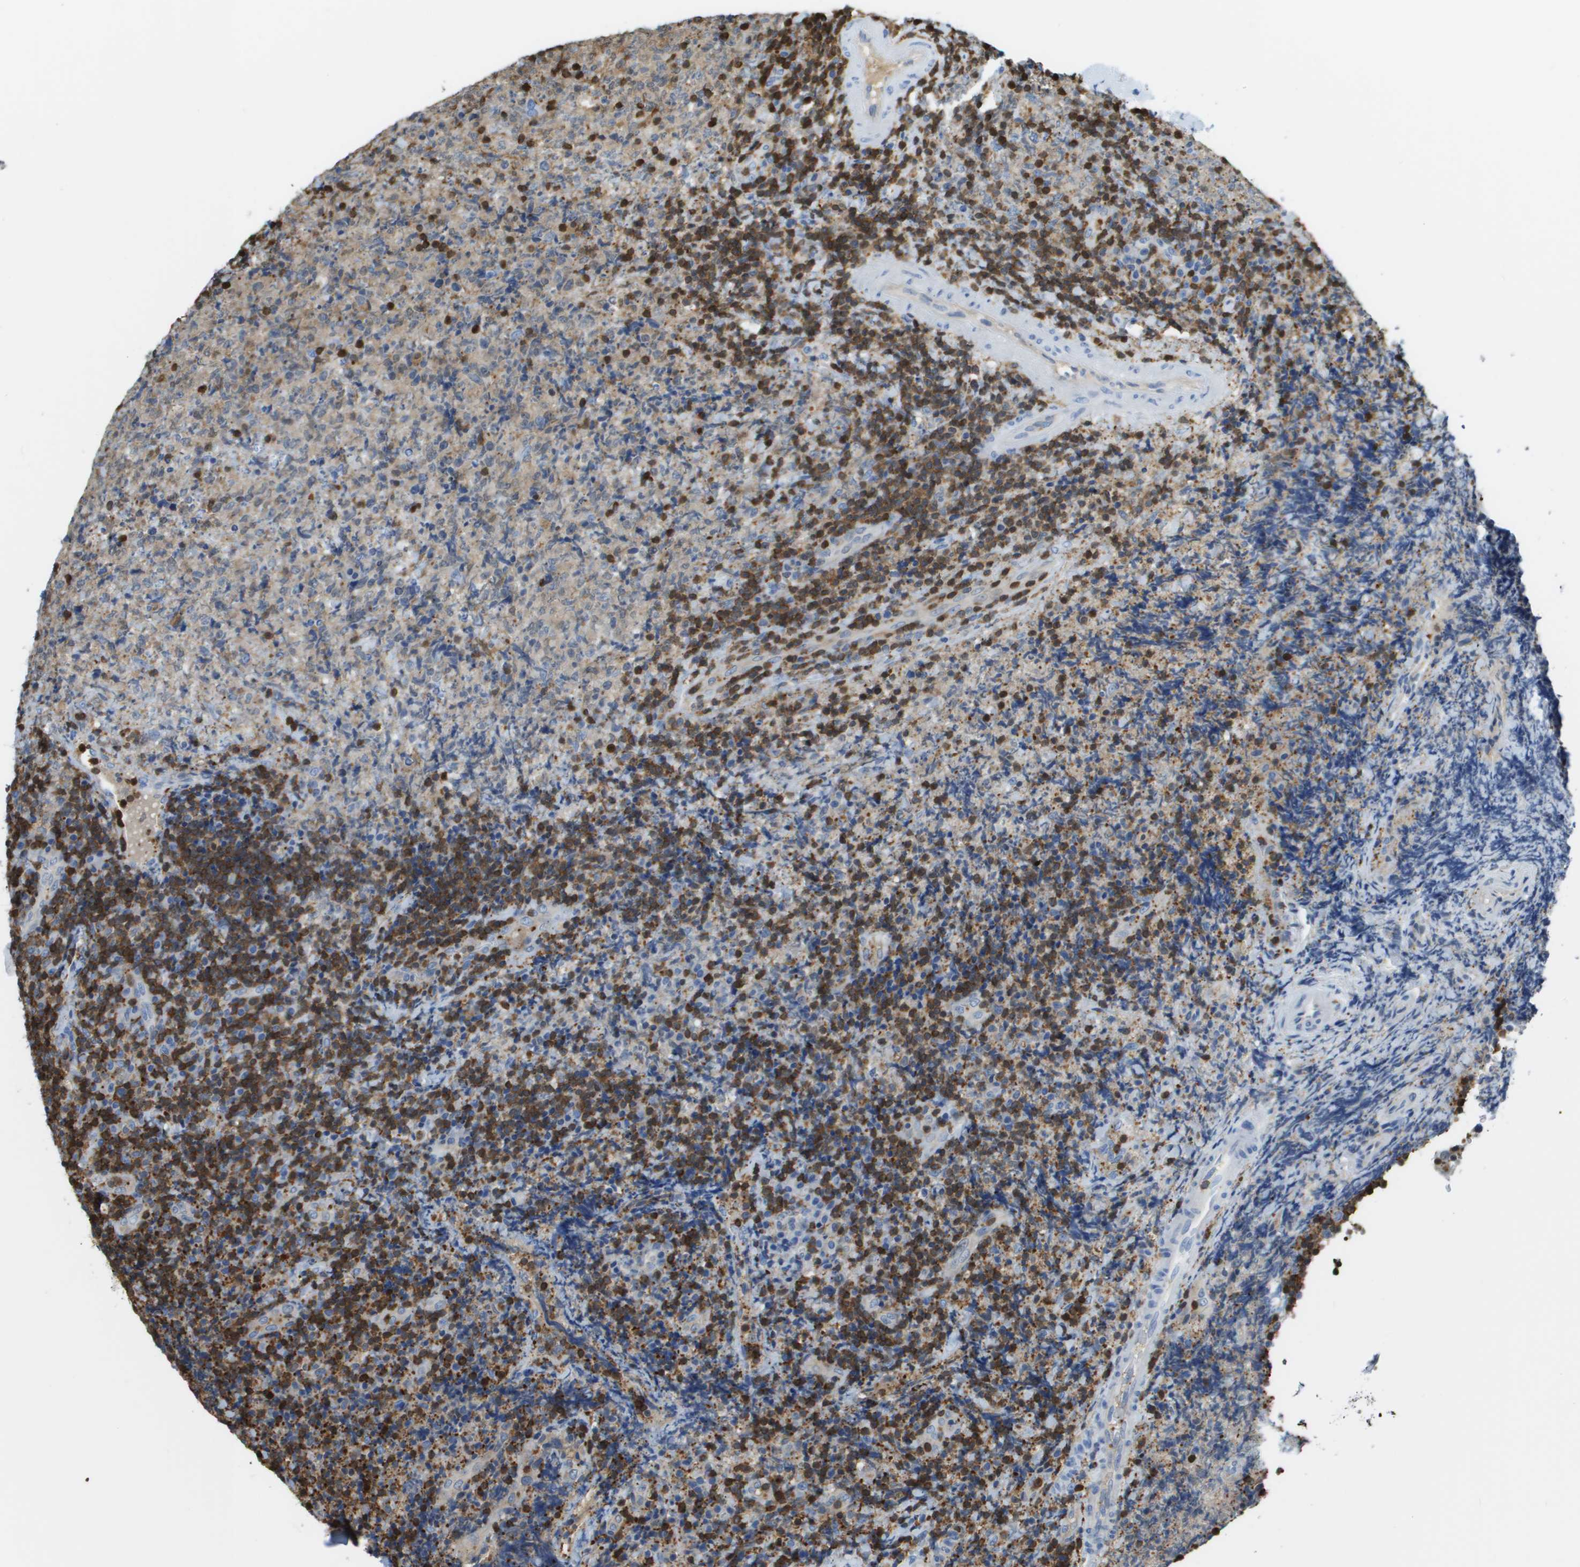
{"staining": {"intensity": "weak", "quantity": "25%-75%", "location": "cytoplasmic/membranous"}, "tissue": "lymphoma", "cell_type": "Tumor cells", "image_type": "cancer", "snomed": [{"axis": "morphology", "description": "Malignant lymphoma, non-Hodgkin's type, High grade"}, {"axis": "topography", "description": "Tonsil"}], "caption": "This micrograph demonstrates IHC staining of lymphoma, with low weak cytoplasmic/membranous expression in approximately 25%-75% of tumor cells.", "gene": "DOCK5", "patient": {"sex": "female", "age": 36}}